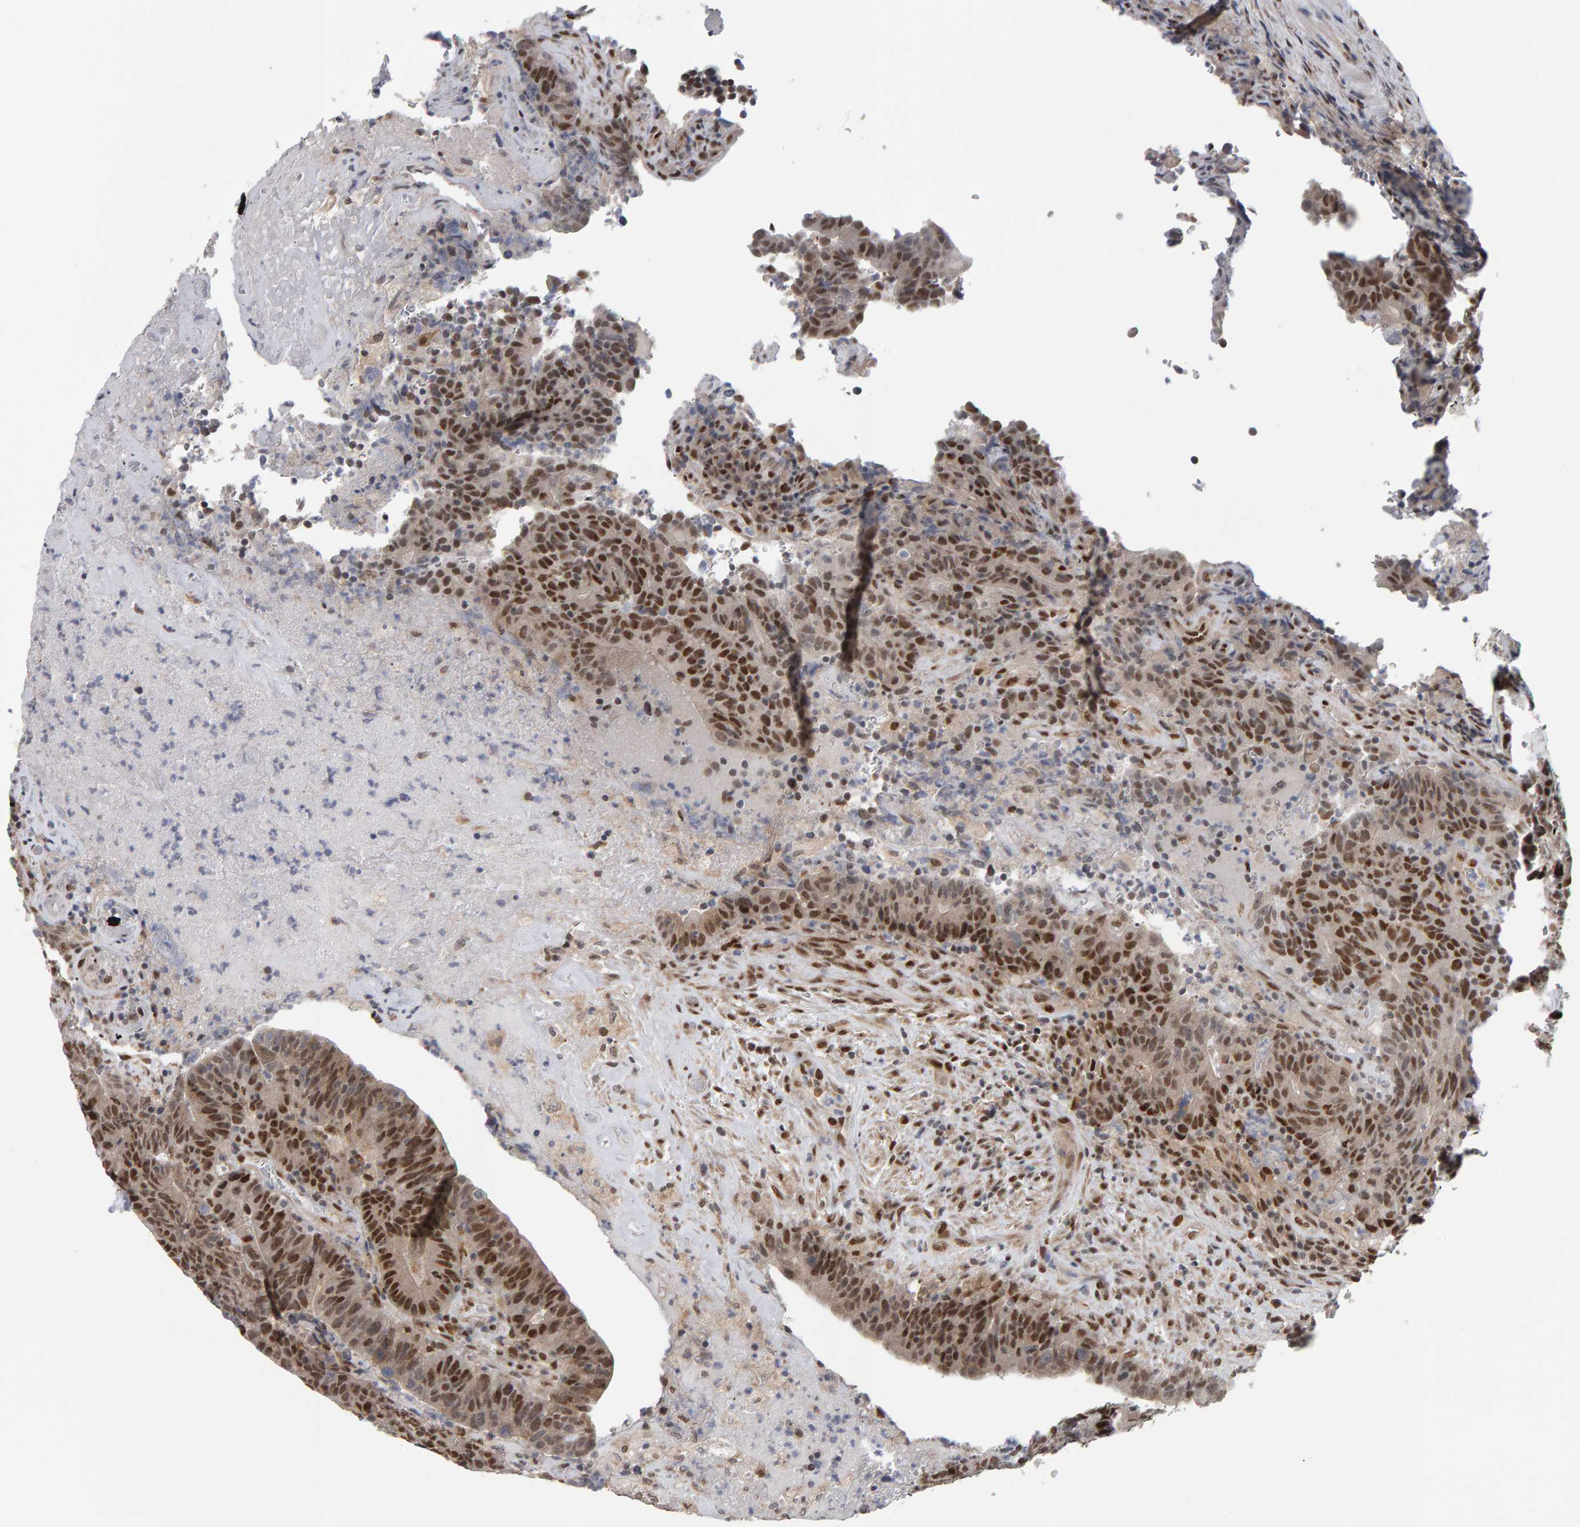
{"staining": {"intensity": "strong", "quantity": ">75%", "location": "nuclear"}, "tissue": "colorectal cancer", "cell_type": "Tumor cells", "image_type": "cancer", "snomed": [{"axis": "morphology", "description": "Normal tissue, NOS"}, {"axis": "morphology", "description": "Adenocarcinoma, NOS"}, {"axis": "topography", "description": "Colon"}], "caption": "A high-resolution photomicrograph shows IHC staining of colorectal cancer, which shows strong nuclear positivity in approximately >75% of tumor cells.", "gene": "ATF7IP", "patient": {"sex": "female", "age": 75}}